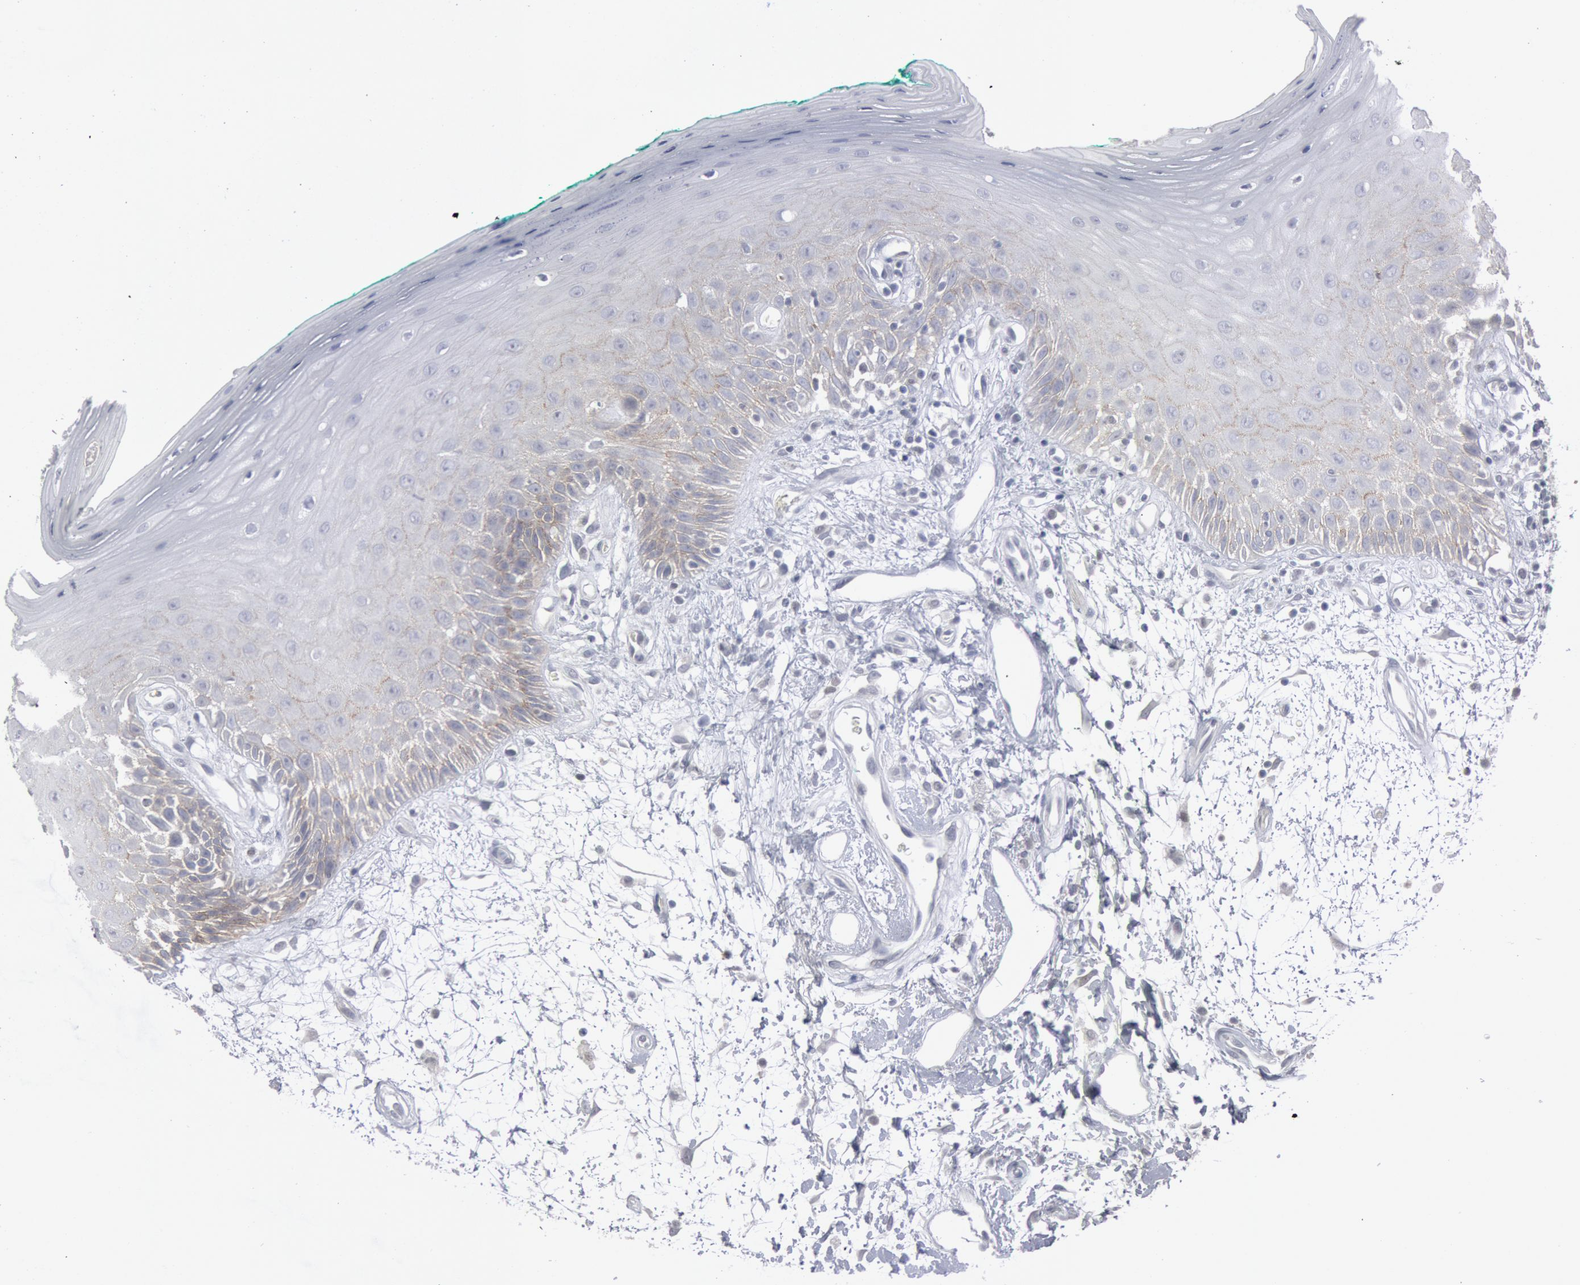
{"staining": {"intensity": "weak", "quantity": "<25%", "location": "cytoplasmic/membranous"}, "tissue": "oral mucosa", "cell_type": "Squamous epithelial cells", "image_type": "normal", "snomed": [{"axis": "morphology", "description": "Normal tissue, NOS"}, {"axis": "morphology", "description": "Squamous cell carcinoma, NOS"}, {"axis": "topography", "description": "Skeletal muscle"}, {"axis": "topography", "description": "Oral tissue"}, {"axis": "topography", "description": "Head-Neck"}], "caption": "Squamous epithelial cells are negative for brown protein staining in normal oral mucosa. (DAB (3,3'-diaminobenzidine) immunohistochemistry, high magnification).", "gene": "DMC1", "patient": {"sex": "female", "age": 84}}